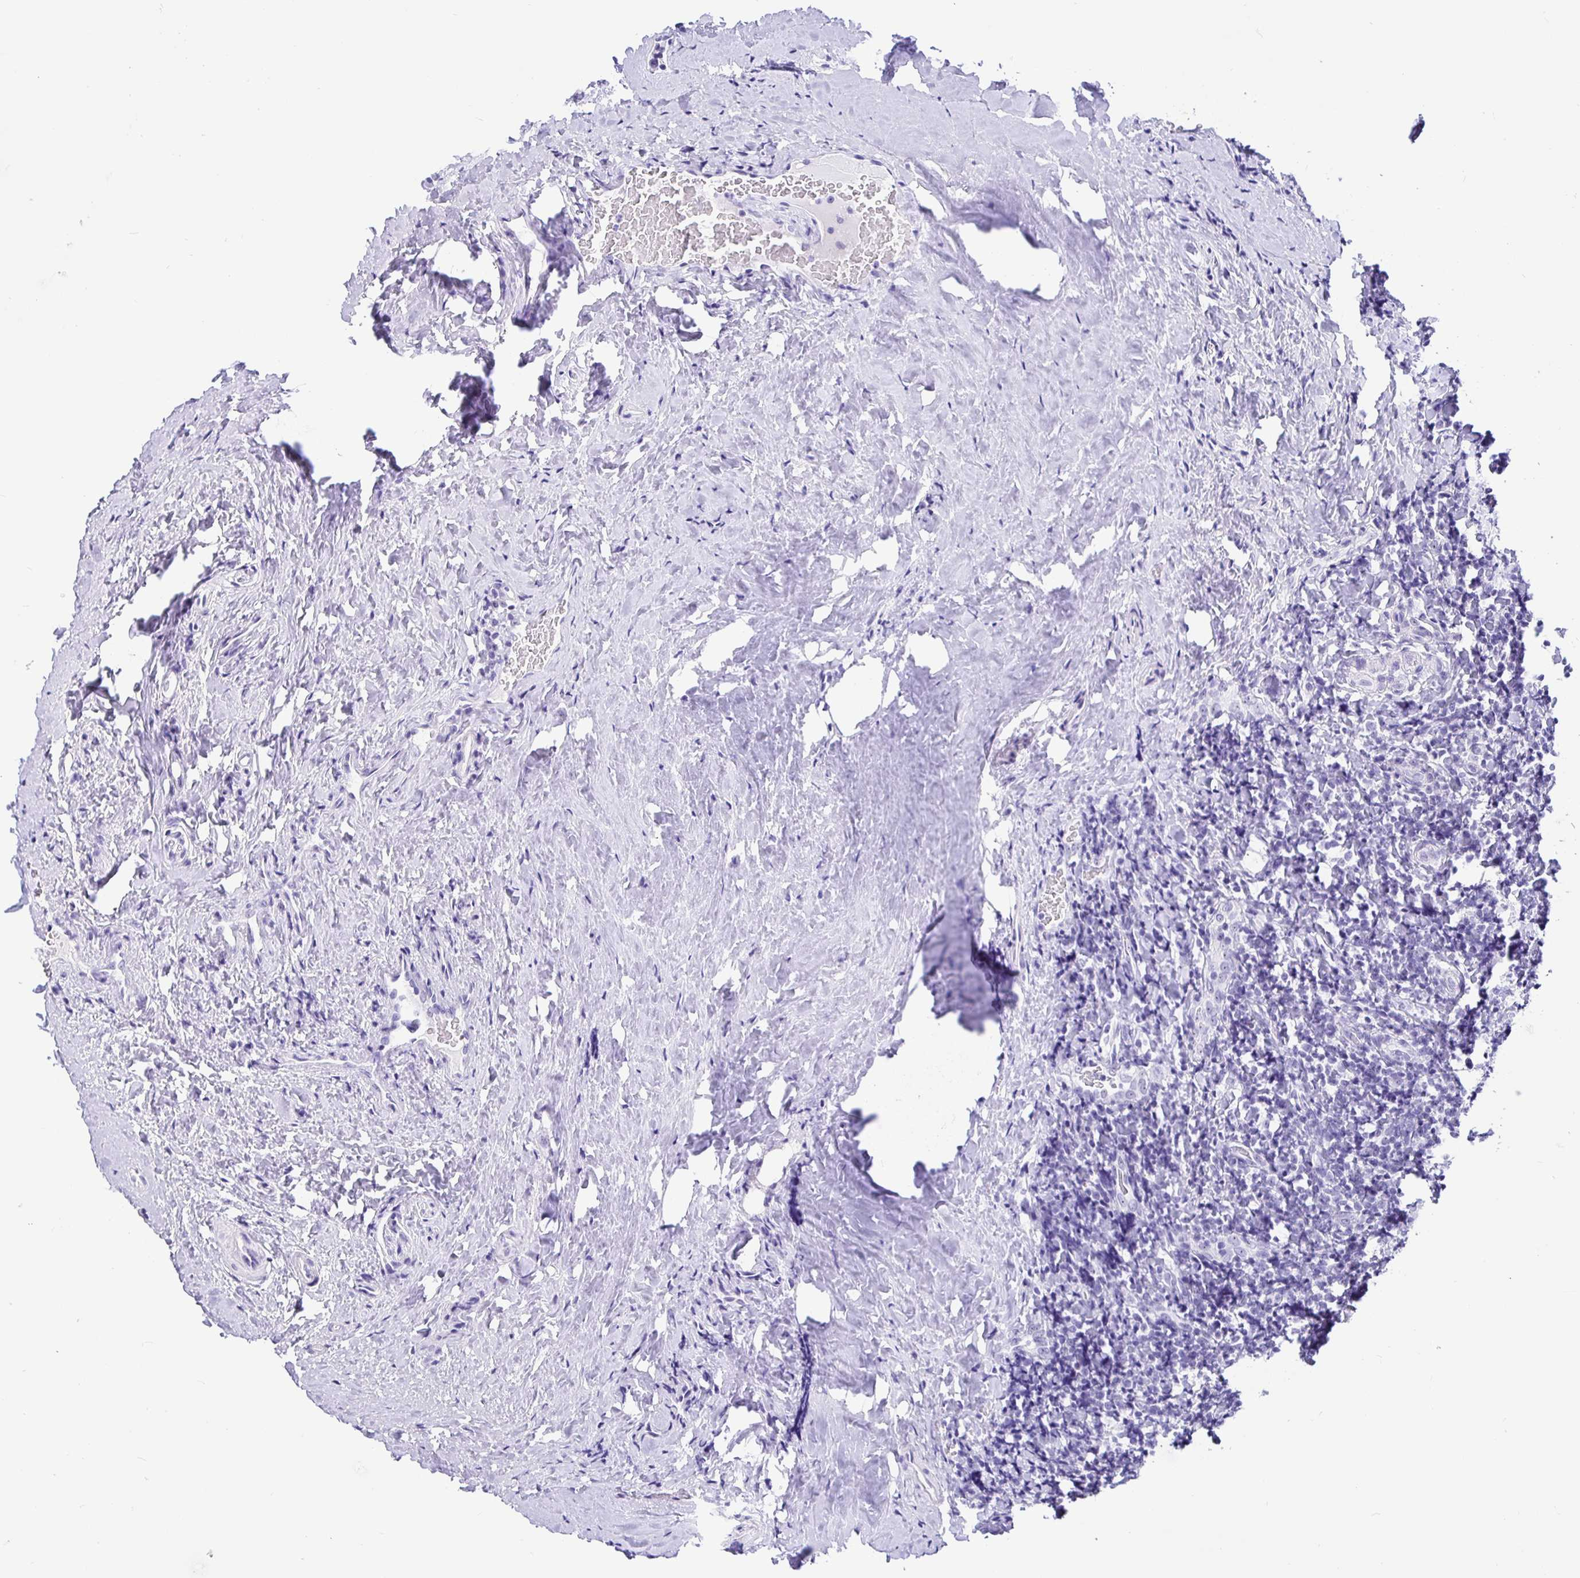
{"staining": {"intensity": "negative", "quantity": "none", "location": "none"}, "tissue": "tonsil", "cell_type": "Germinal center cells", "image_type": "normal", "snomed": [{"axis": "morphology", "description": "Normal tissue, NOS"}, {"axis": "topography", "description": "Tonsil"}], "caption": "Immunohistochemistry (IHC) image of benign tonsil: human tonsil stained with DAB (3,3'-diaminobenzidine) shows no significant protein positivity in germinal center cells. (Brightfield microscopy of DAB (3,3'-diaminobenzidine) immunohistochemistry at high magnification).", "gene": "PRAMEF18", "patient": {"sex": "male", "age": 17}}